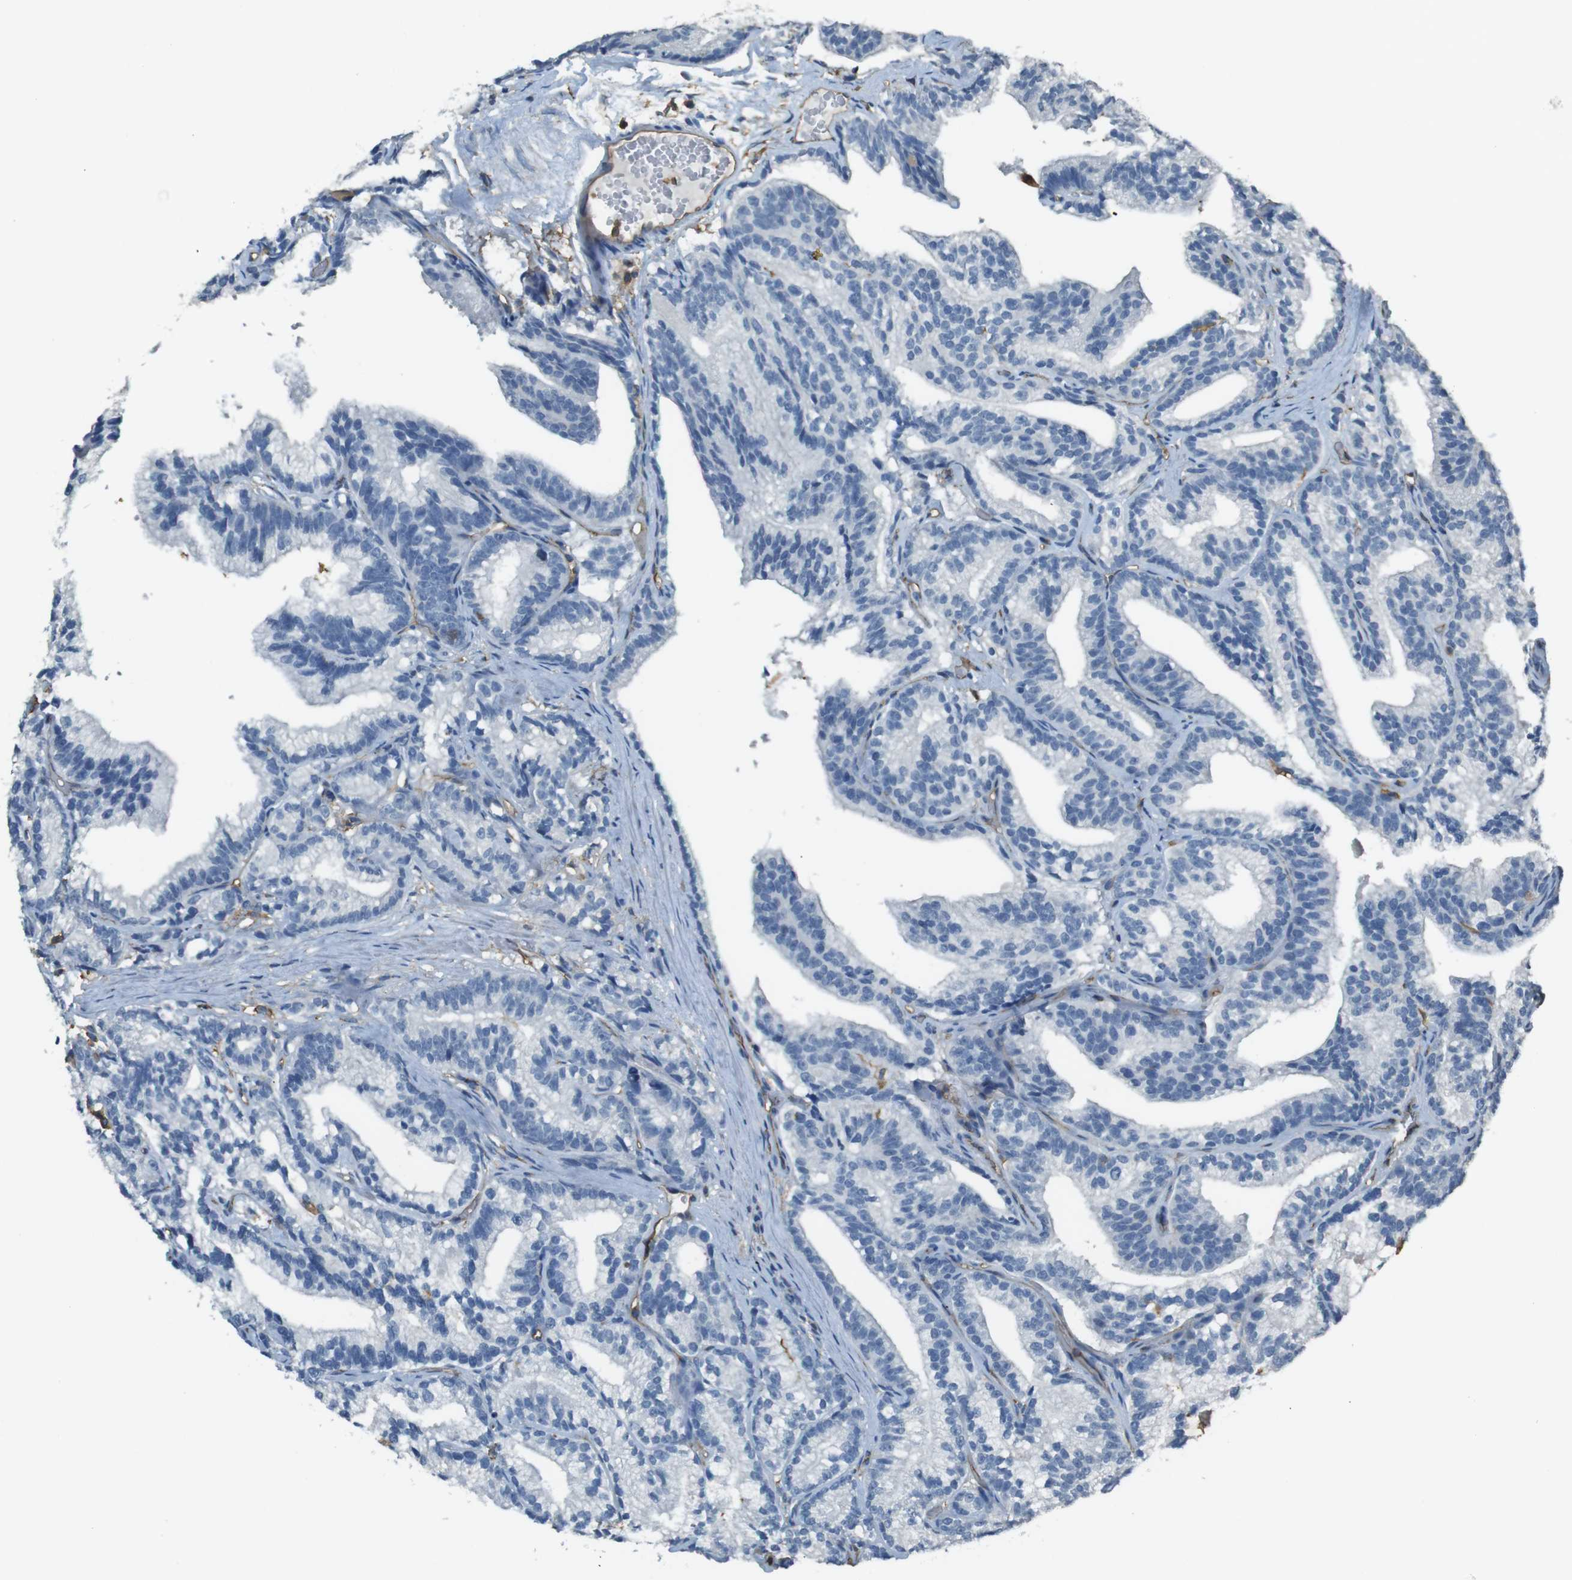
{"staining": {"intensity": "negative", "quantity": "none", "location": "none"}, "tissue": "prostate cancer", "cell_type": "Tumor cells", "image_type": "cancer", "snomed": [{"axis": "morphology", "description": "Adenocarcinoma, Low grade"}, {"axis": "topography", "description": "Prostate"}], "caption": "A high-resolution image shows IHC staining of prostate low-grade adenocarcinoma, which reveals no significant positivity in tumor cells.", "gene": "FCAR", "patient": {"sex": "male", "age": 89}}